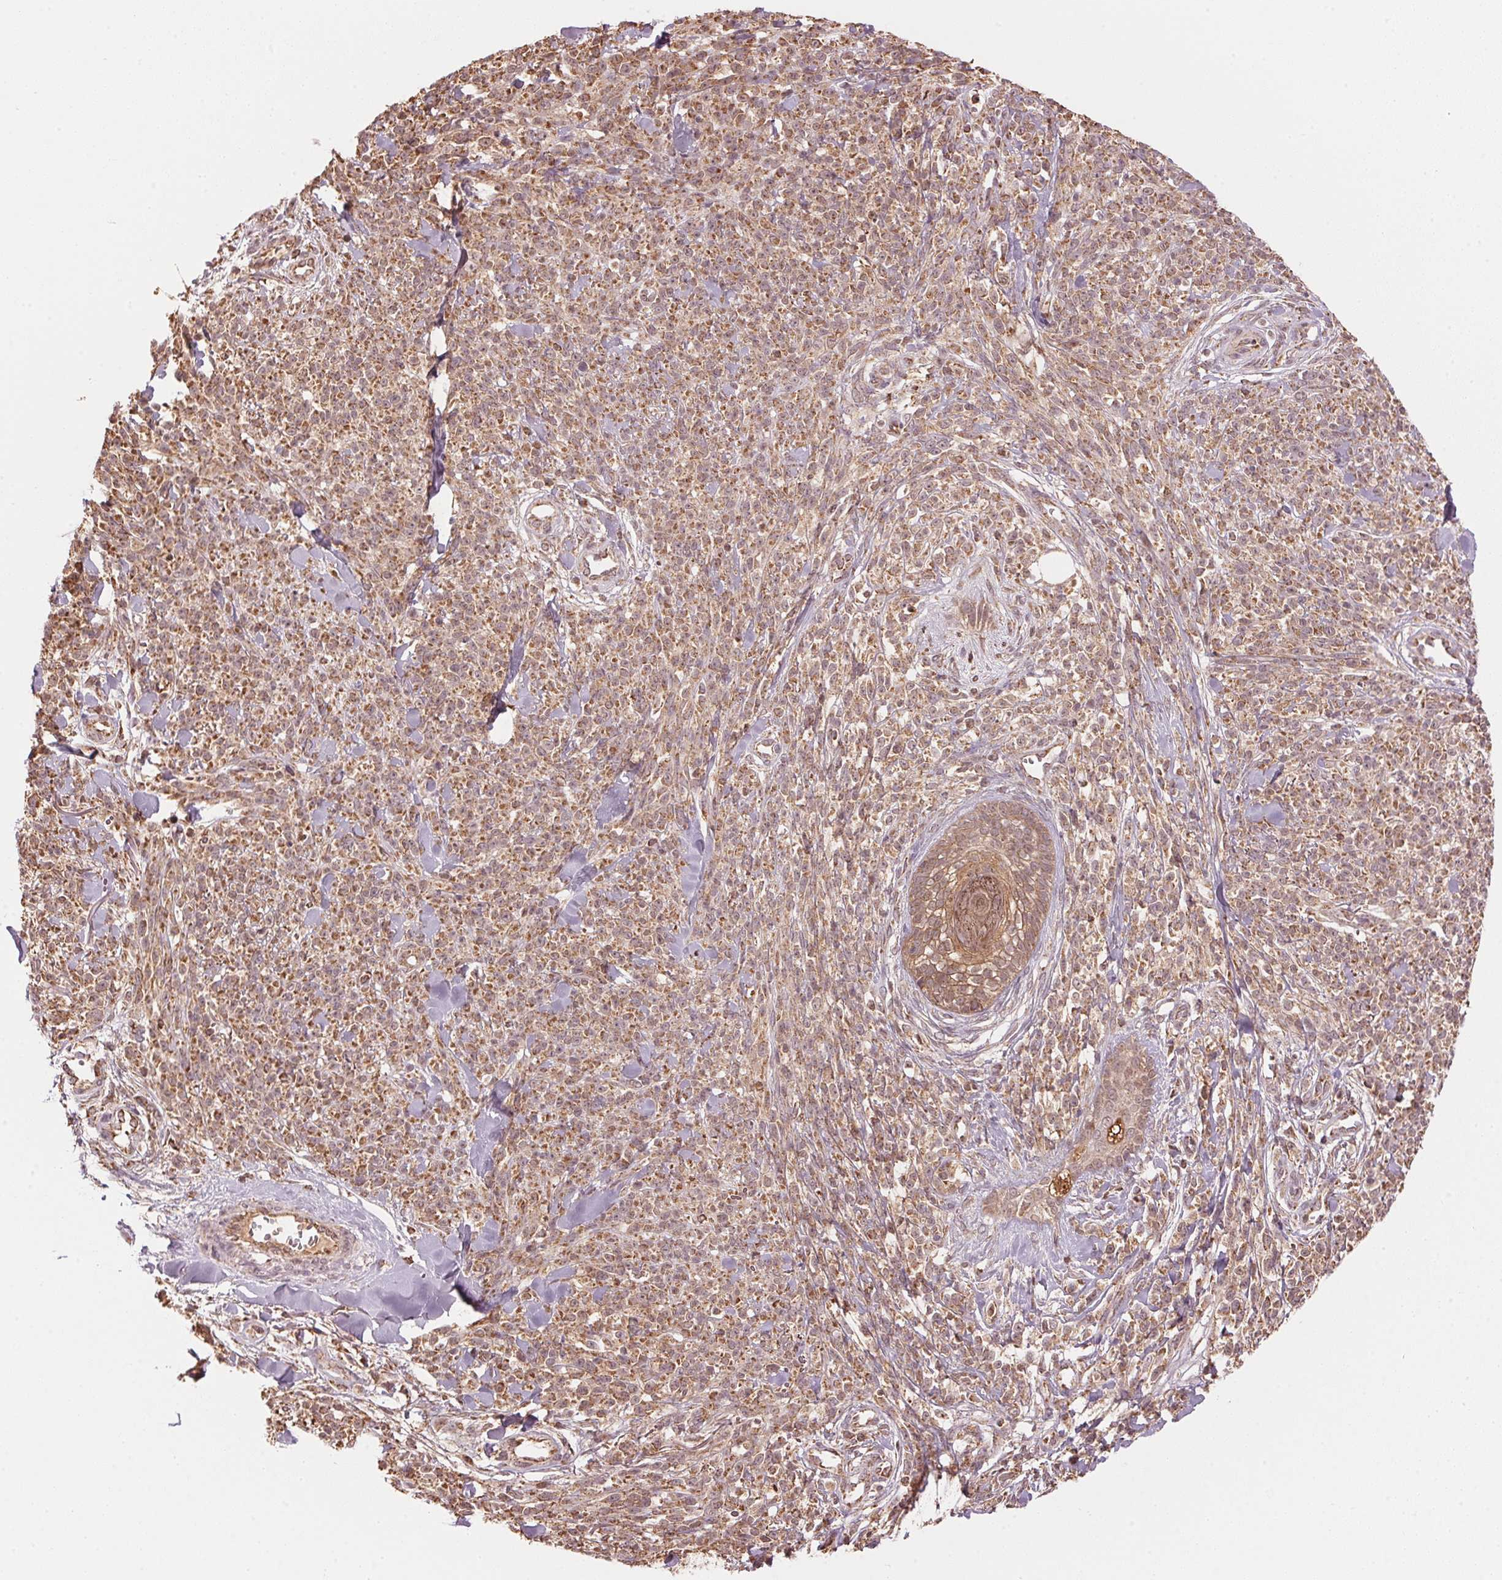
{"staining": {"intensity": "moderate", "quantity": ">75%", "location": "cytoplasmic/membranous"}, "tissue": "melanoma", "cell_type": "Tumor cells", "image_type": "cancer", "snomed": [{"axis": "morphology", "description": "Malignant melanoma, NOS"}, {"axis": "topography", "description": "Skin"}, {"axis": "topography", "description": "Skin of trunk"}], "caption": "Immunohistochemical staining of human malignant melanoma demonstrates medium levels of moderate cytoplasmic/membranous protein expression in approximately >75% of tumor cells.", "gene": "ARHGAP6", "patient": {"sex": "male", "age": 74}}